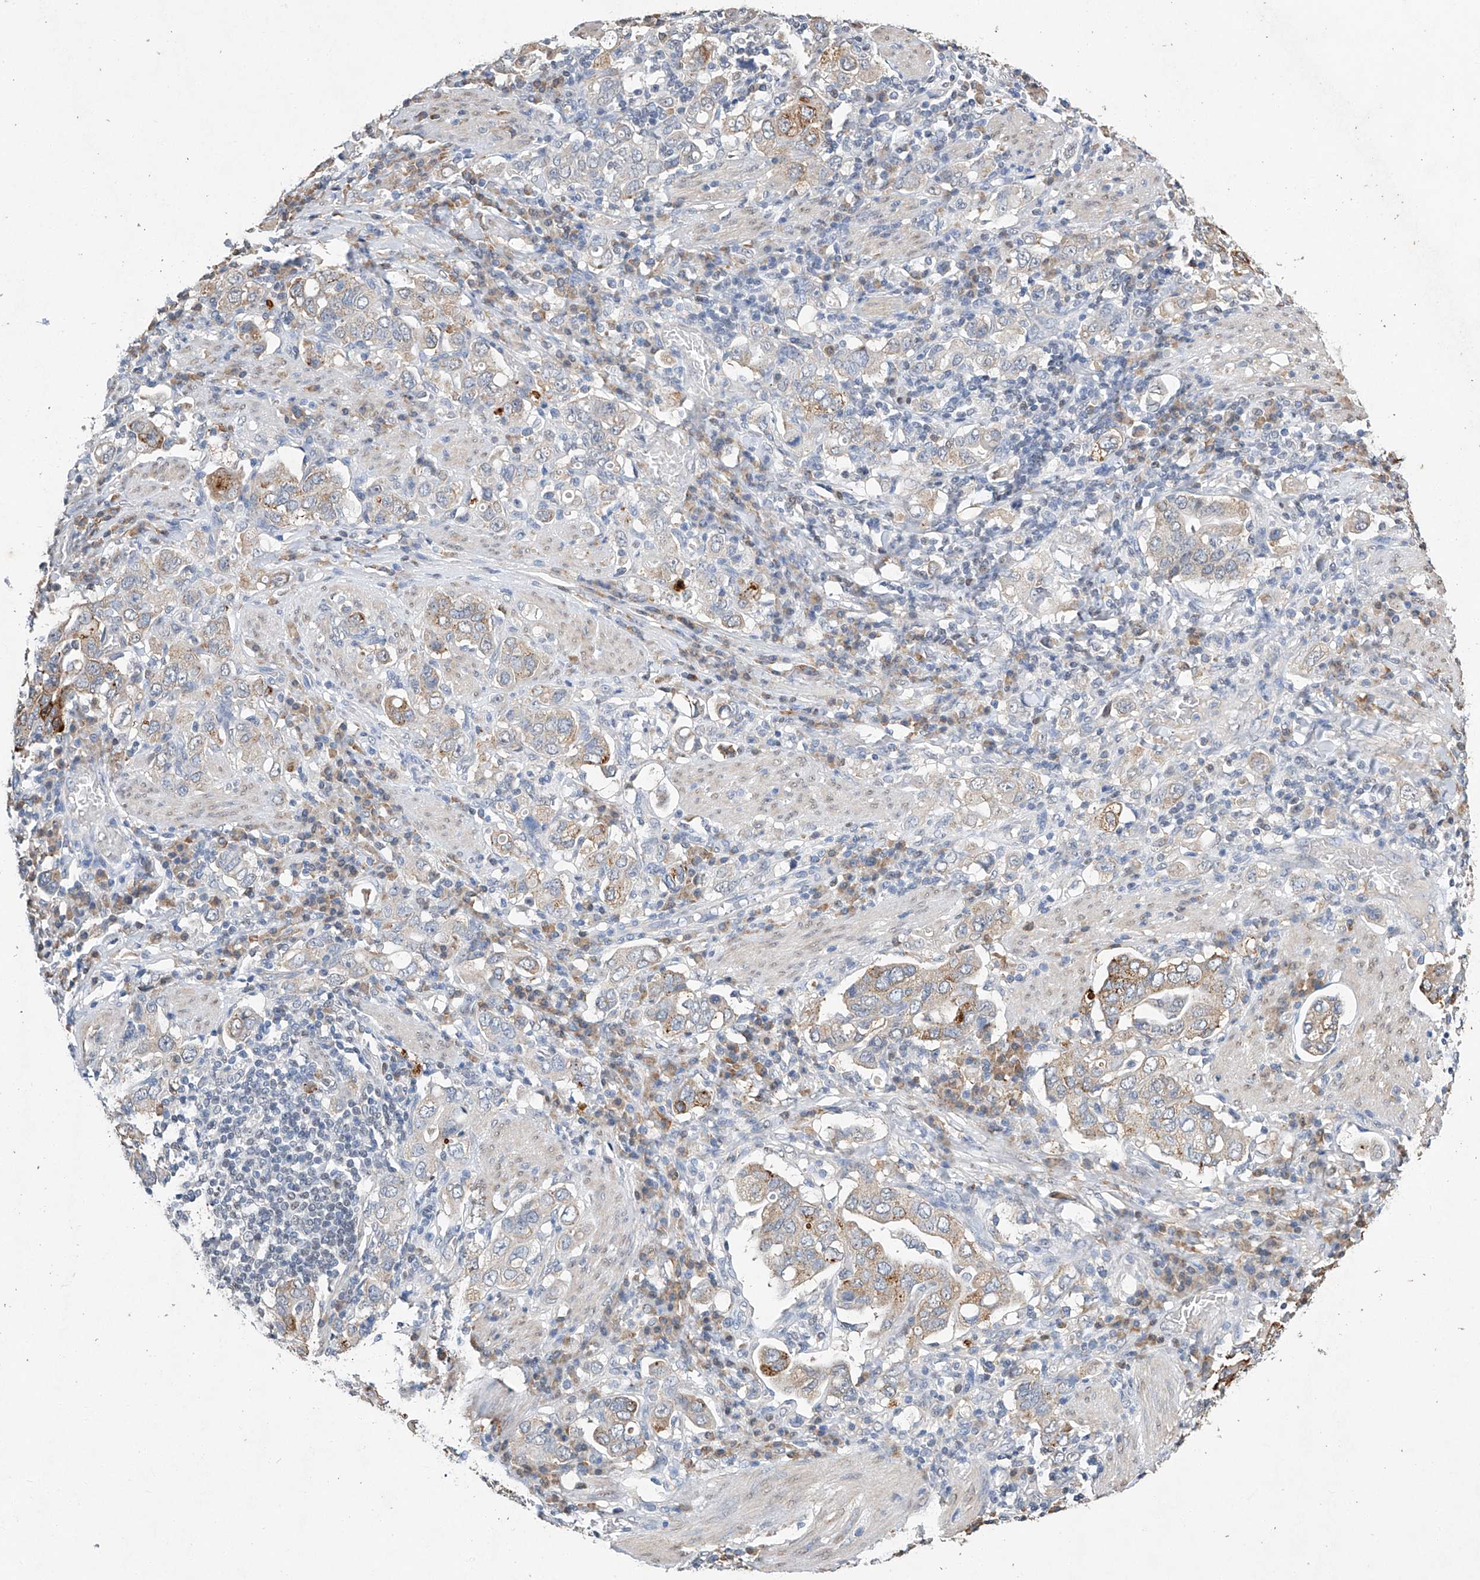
{"staining": {"intensity": "moderate", "quantity": "<25%", "location": "cytoplasmic/membranous"}, "tissue": "stomach cancer", "cell_type": "Tumor cells", "image_type": "cancer", "snomed": [{"axis": "morphology", "description": "Adenocarcinoma, NOS"}, {"axis": "topography", "description": "Stomach, upper"}], "caption": "Adenocarcinoma (stomach) stained with a protein marker demonstrates moderate staining in tumor cells.", "gene": "CTDP1", "patient": {"sex": "male", "age": 62}}